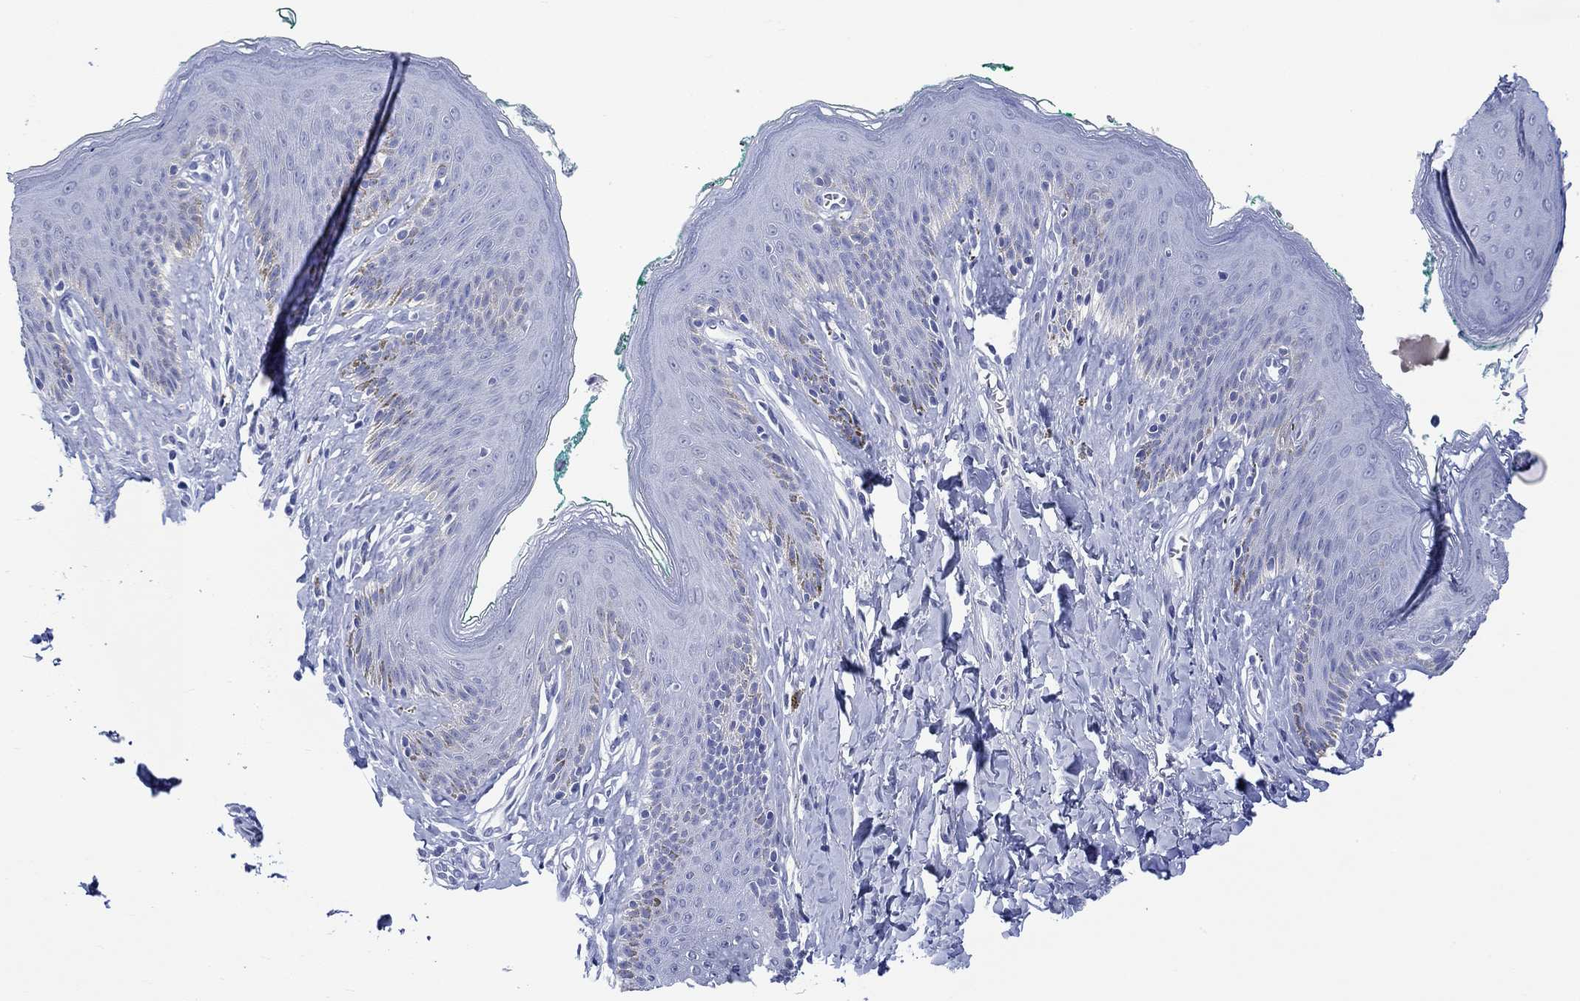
{"staining": {"intensity": "negative", "quantity": "none", "location": "none"}, "tissue": "skin", "cell_type": "Epidermal cells", "image_type": "normal", "snomed": [{"axis": "morphology", "description": "Normal tissue, NOS"}, {"axis": "topography", "description": "Vulva"}], "caption": "Histopathology image shows no significant protein expression in epidermal cells of normal skin.", "gene": "MSI1", "patient": {"sex": "female", "age": 66}}